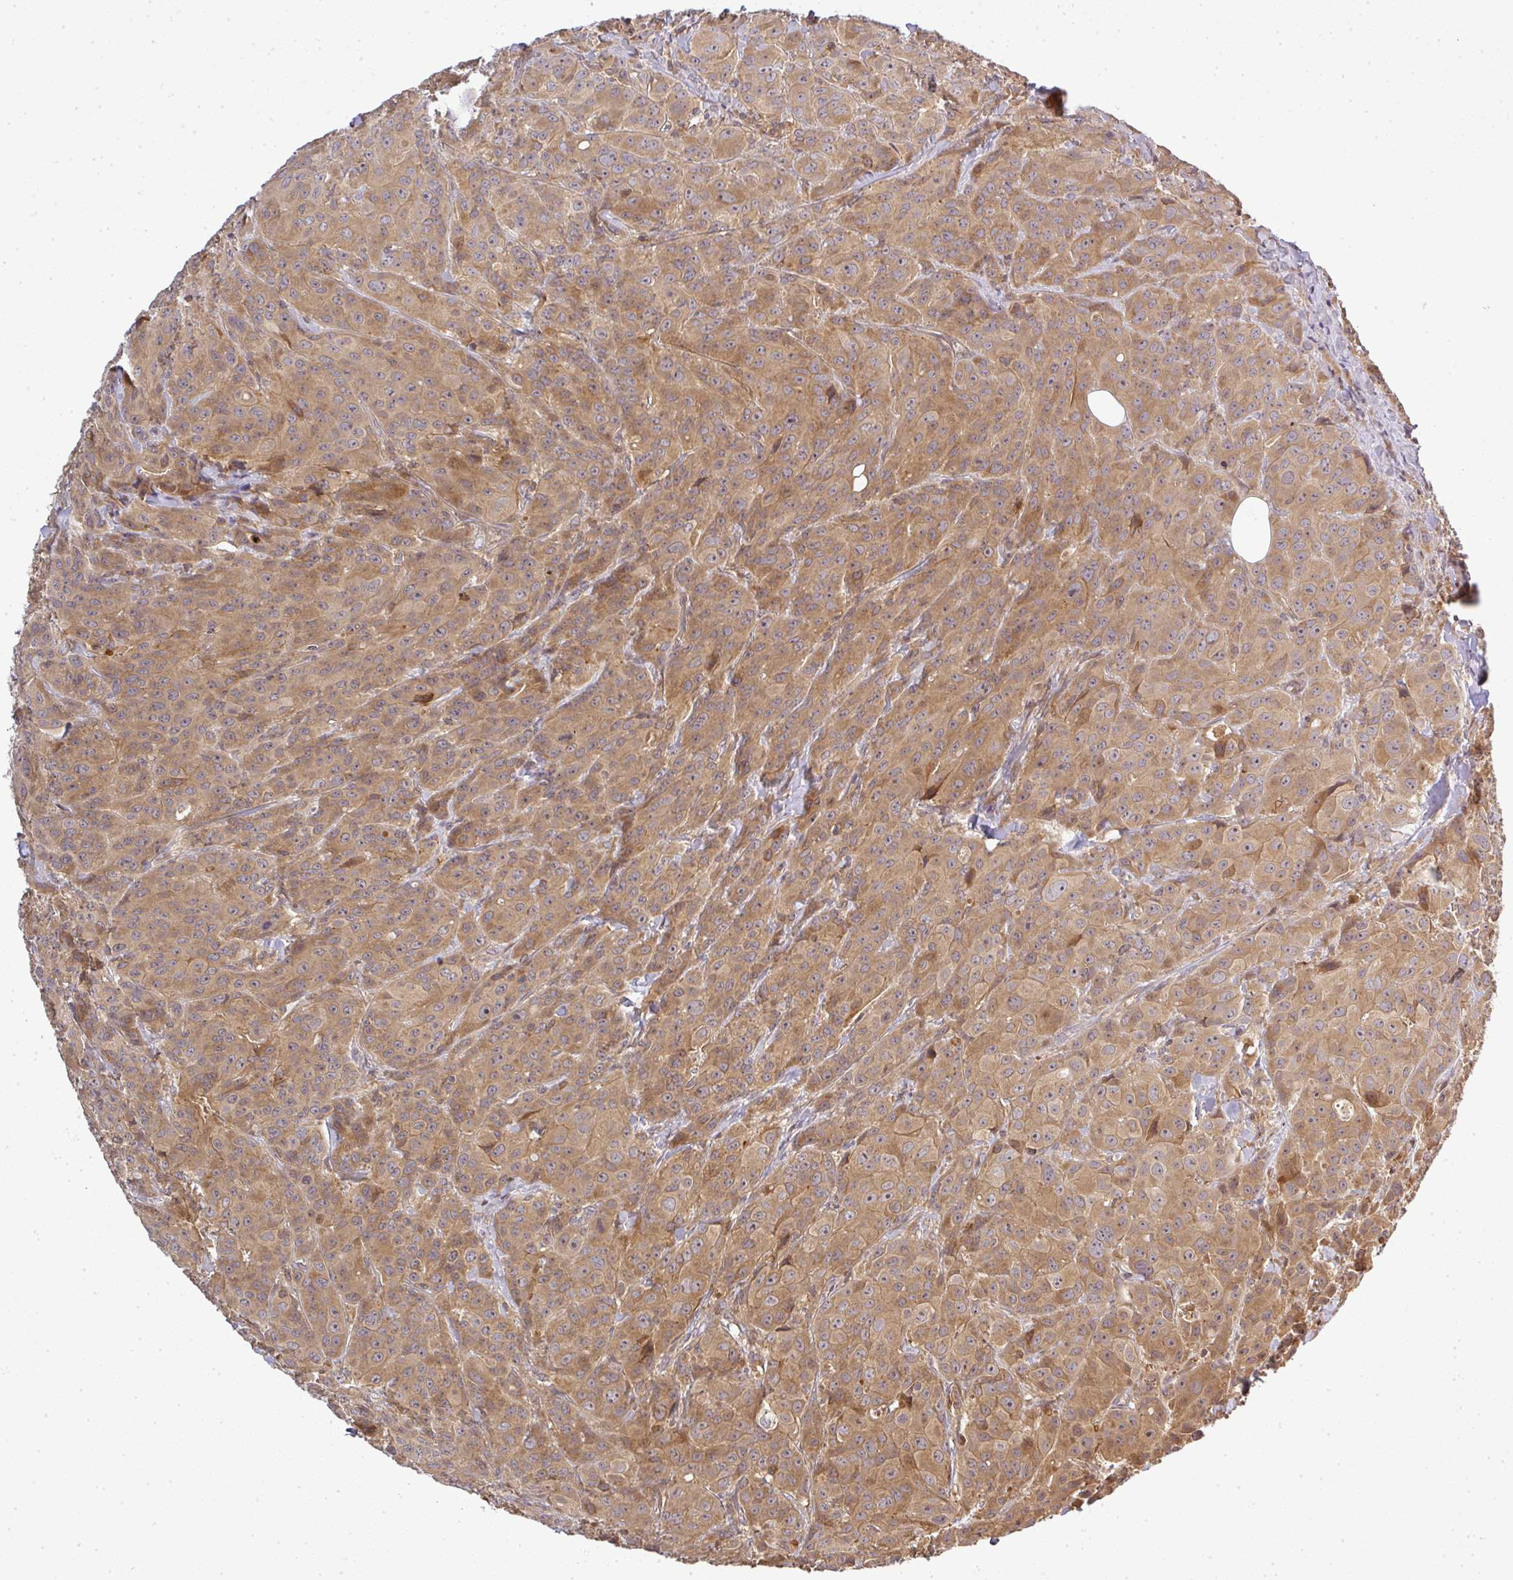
{"staining": {"intensity": "moderate", "quantity": ">75%", "location": "cytoplasmic/membranous,nuclear"}, "tissue": "breast cancer", "cell_type": "Tumor cells", "image_type": "cancer", "snomed": [{"axis": "morphology", "description": "Normal tissue, NOS"}, {"axis": "morphology", "description": "Duct carcinoma"}, {"axis": "topography", "description": "Breast"}], "caption": "Immunohistochemical staining of human breast intraductal carcinoma reveals moderate cytoplasmic/membranous and nuclear protein staining in about >75% of tumor cells.", "gene": "FAM153A", "patient": {"sex": "female", "age": 43}}